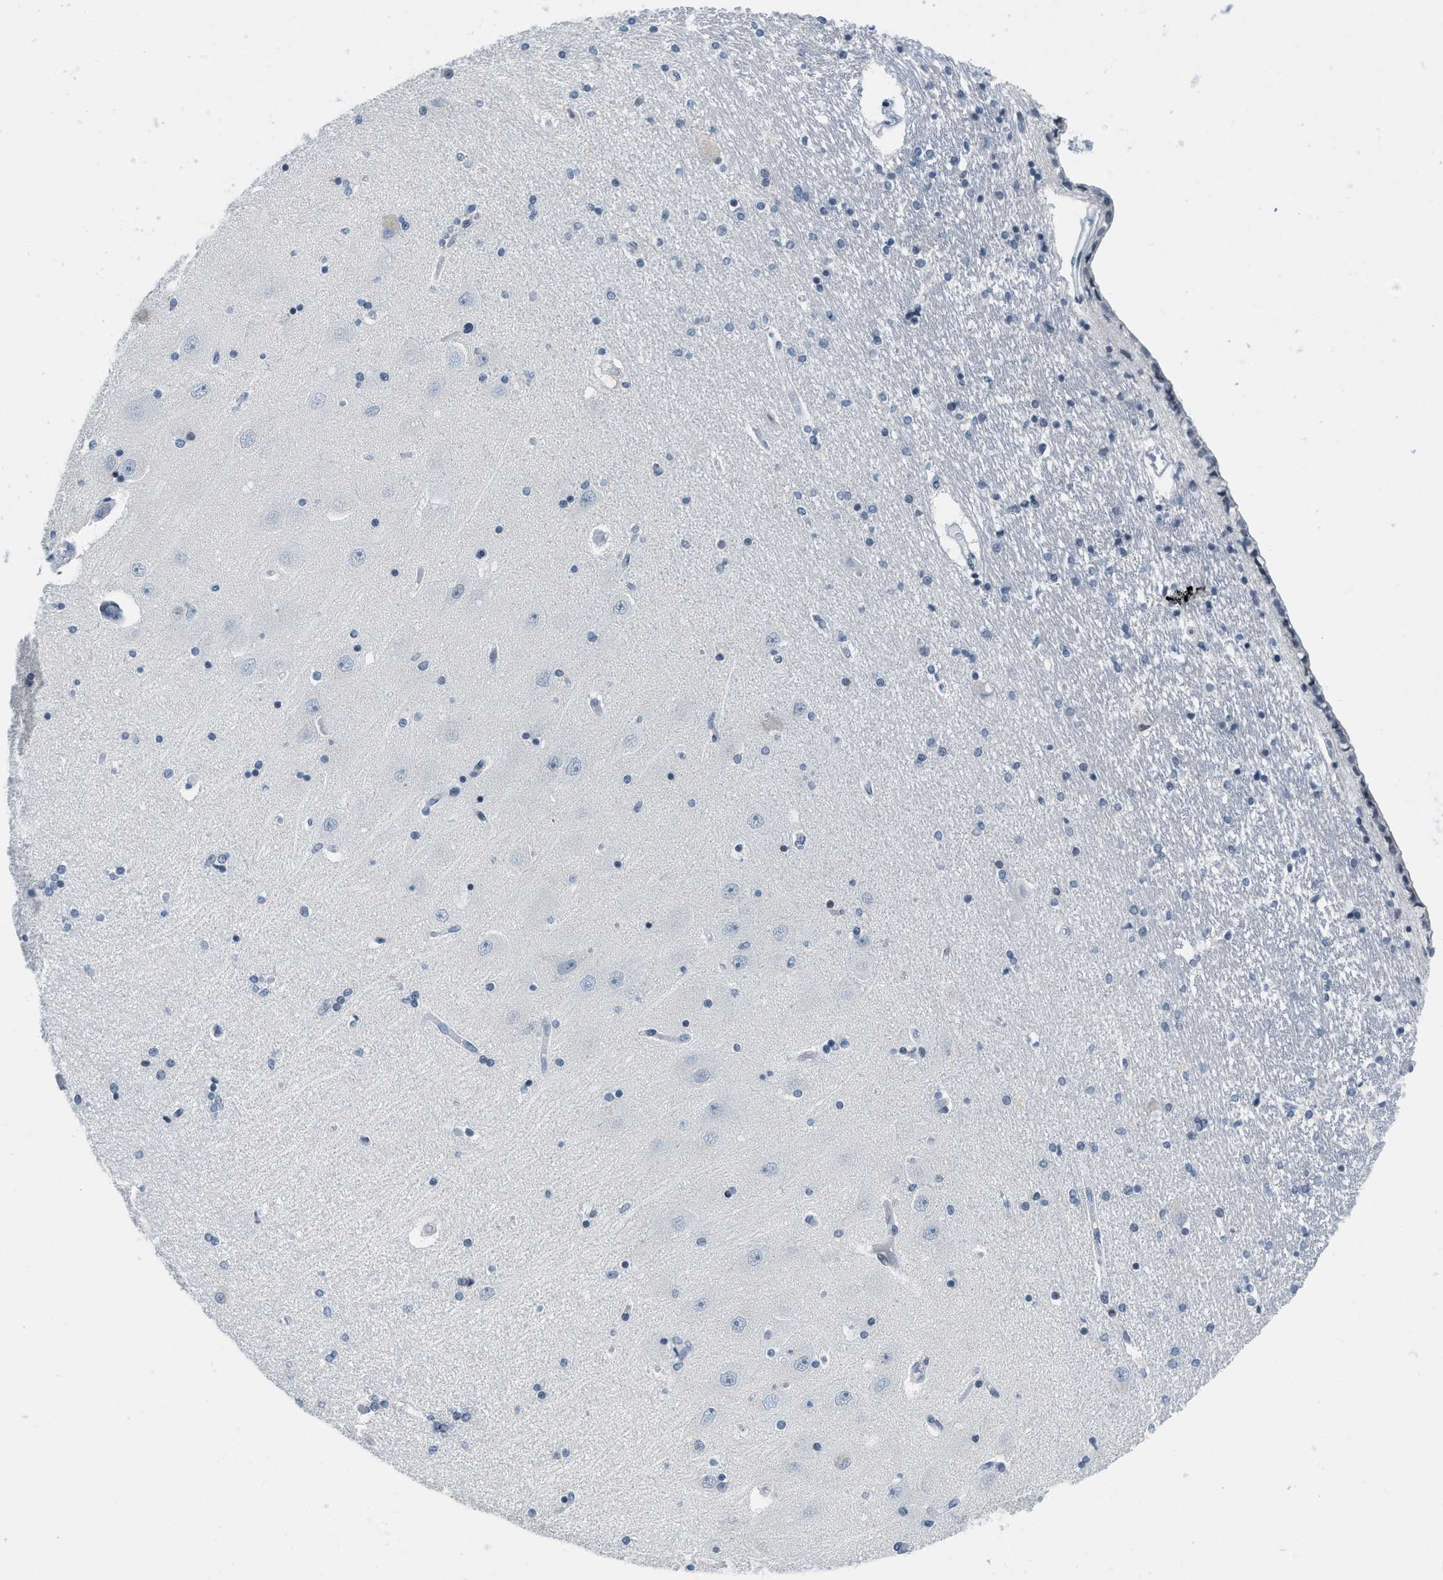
{"staining": {"intensity": "negative", "quantity": "none", "location": "none"}, "tissue": "hippocampus", "cell_type": "Glial cells", "image_type": "normal", "snomed": [{"axis": "morphology", "description": "Normal tissue, NOS"}, {"axis": "topography", "description": "Hippocampus"}], "caption": "Immunohistochemistry photomicrograph of unremarkable hippocampus: human hippocampus stained with DAB (3,3'-diaminobenzidine) shows no significant protein positivity in glial cells. (Brightfield microscopy of DAB IHC at high magnification).", "gene": "PBX1", "patient": {"sex": "female", "age": 54}}